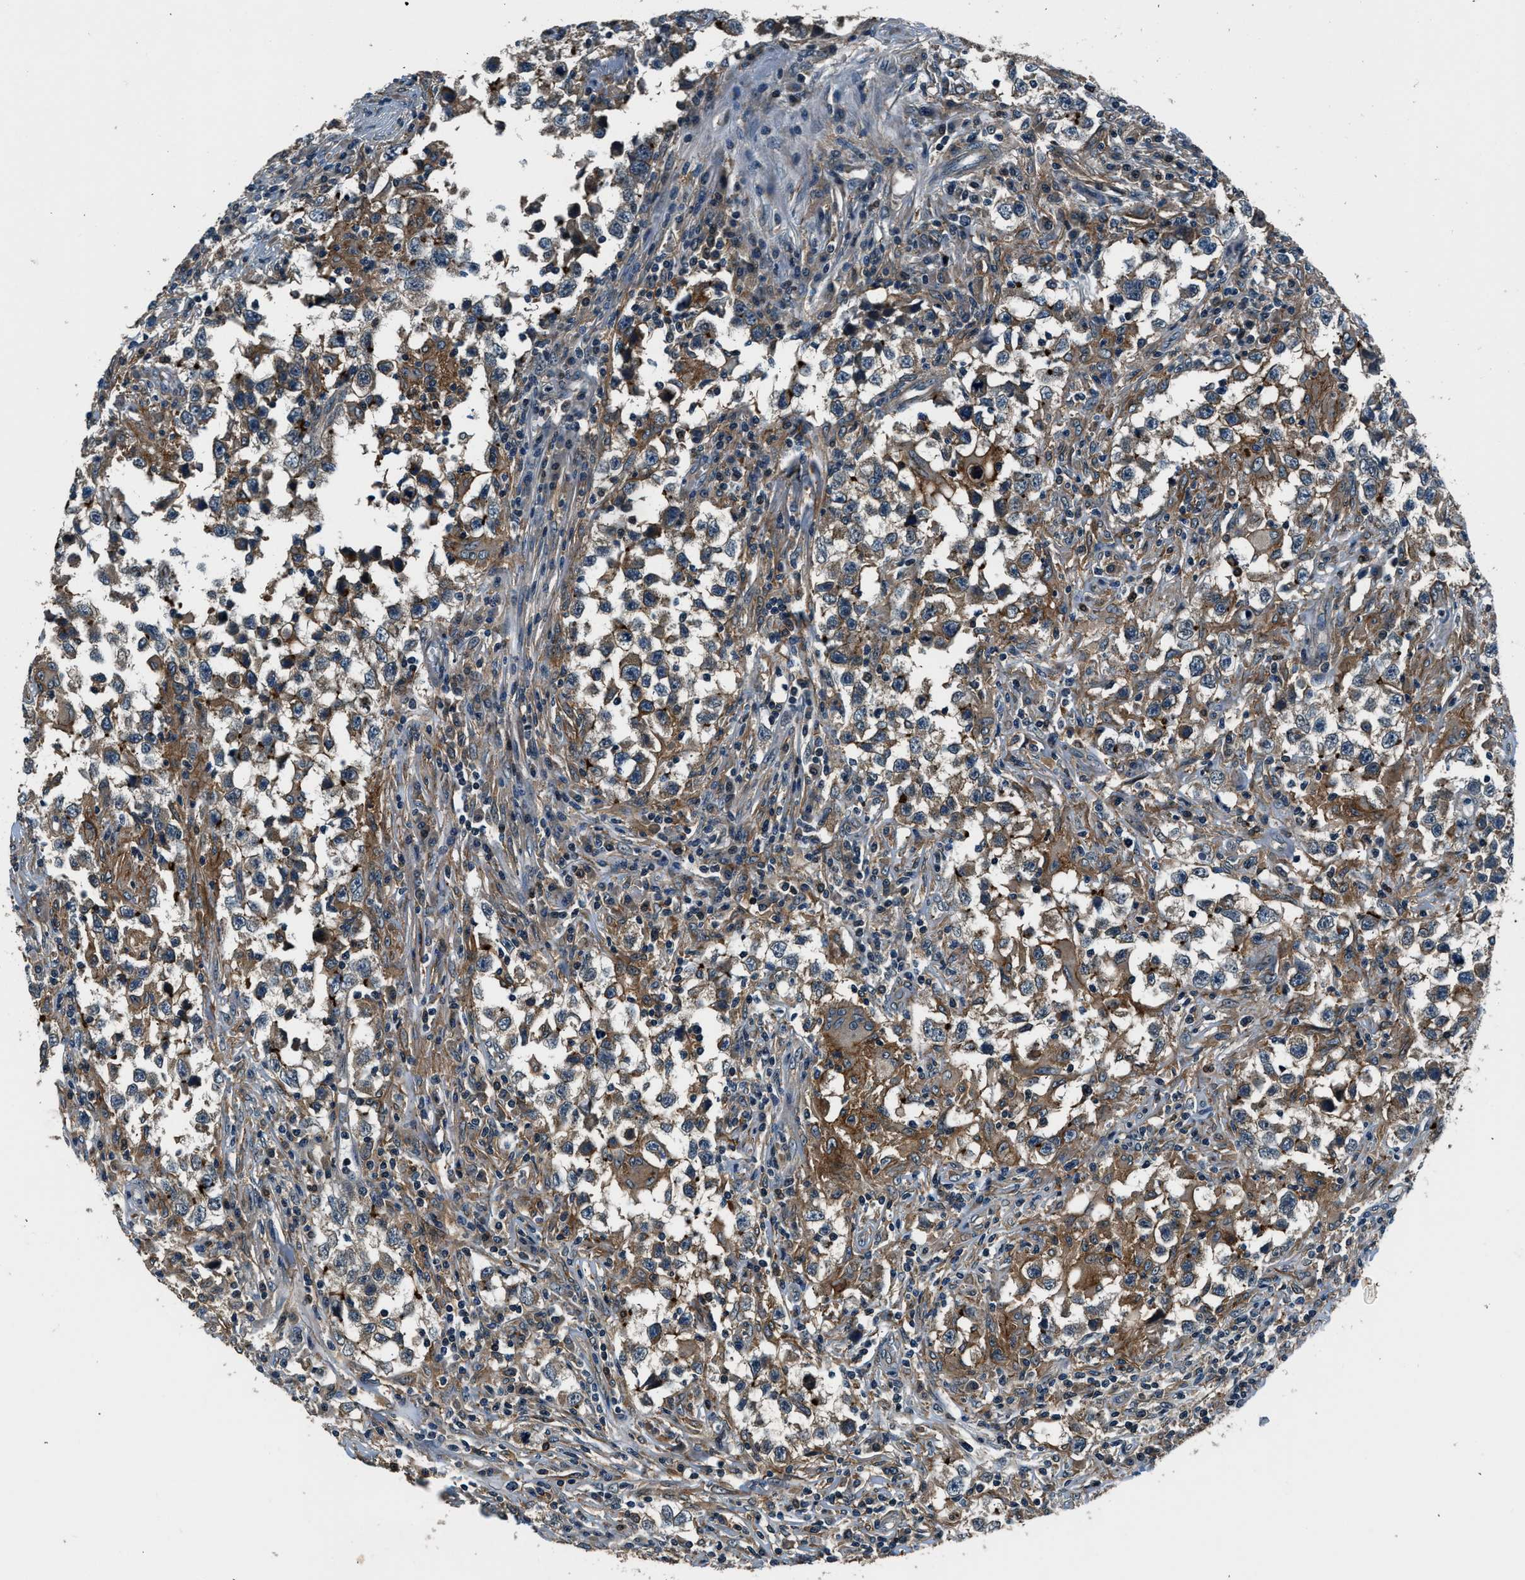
{"staining": {"intensity": "moderate", "quantity": "25%-75%", "location": "cytoplasmic/membranous"}, "tissue": "testis cancer", "cell_type": "Tumor cells", "image_type": "cancer", "snomed": [{"axis": "morphology", "description": "Carcinoma, Embryonal, NOS"}, {"axis": "topography", "description": "Testis"}], "caption": "Brown immunohistochemical staining in human testis cancer (embryonal carcinoma) shows moderate cytoplasmic/membranous expression in about 25%-75% of tumor cells.", "gene": "ARHGEF11", "patient": {"sex": "male", "age": 21}}